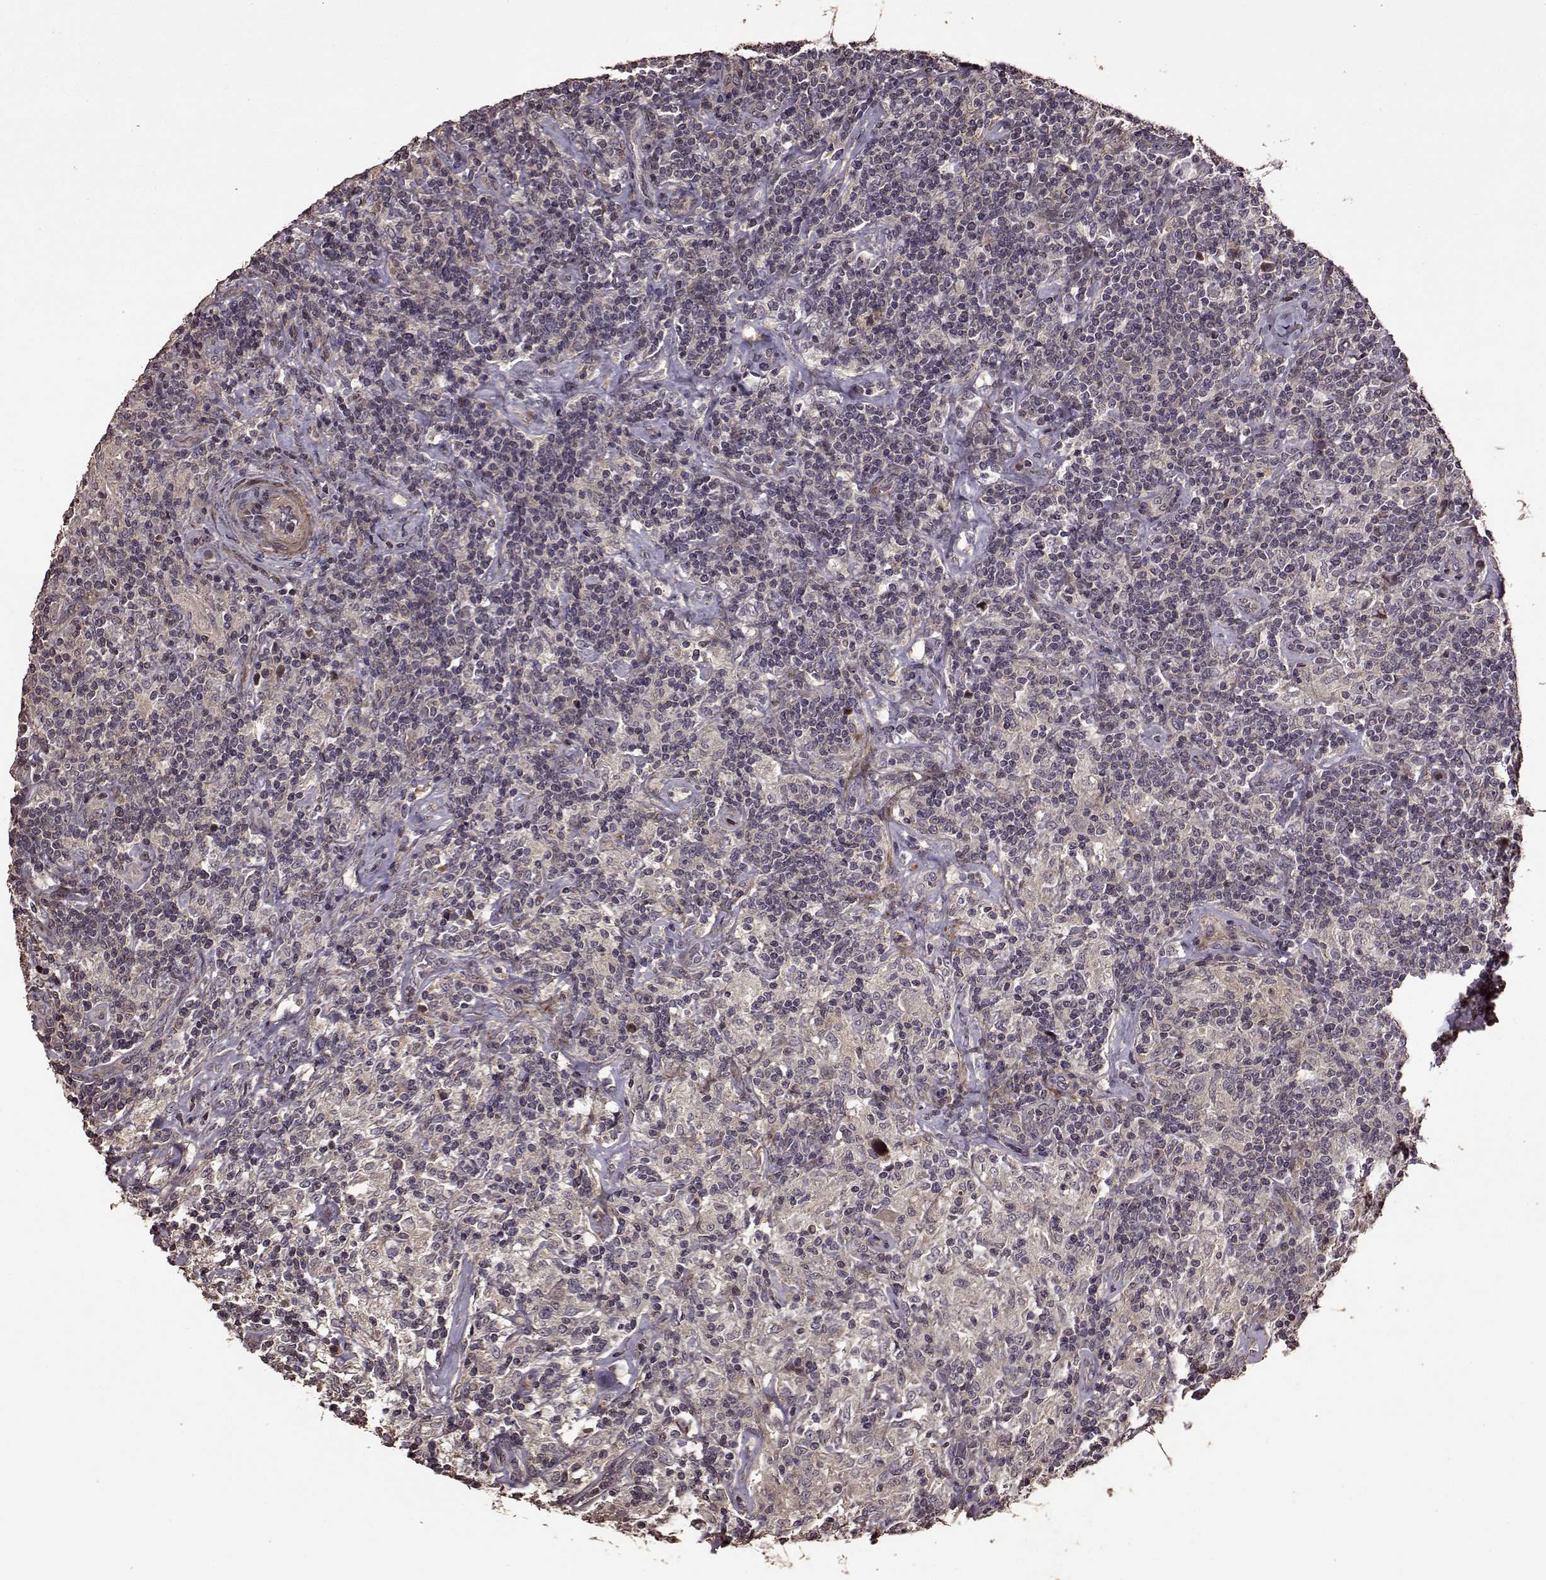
{"staining": {"intensity": "negative", "quantity": "none", "location": "none"}, "tissue": "lymphoma", "cell_type": "Tumor cells", "image_type": "cancer", "snomed": [{"axis": "morphology", "description": "Hodgkin's disease, NOS"}, {"axis": "topography", "description": "Lymph node"}], "caption": "There is no significant staining in tumor cells of Hodgkin's disease.", "gene": "FBXW11", "patient": {"sex": "male", "age": 70}}